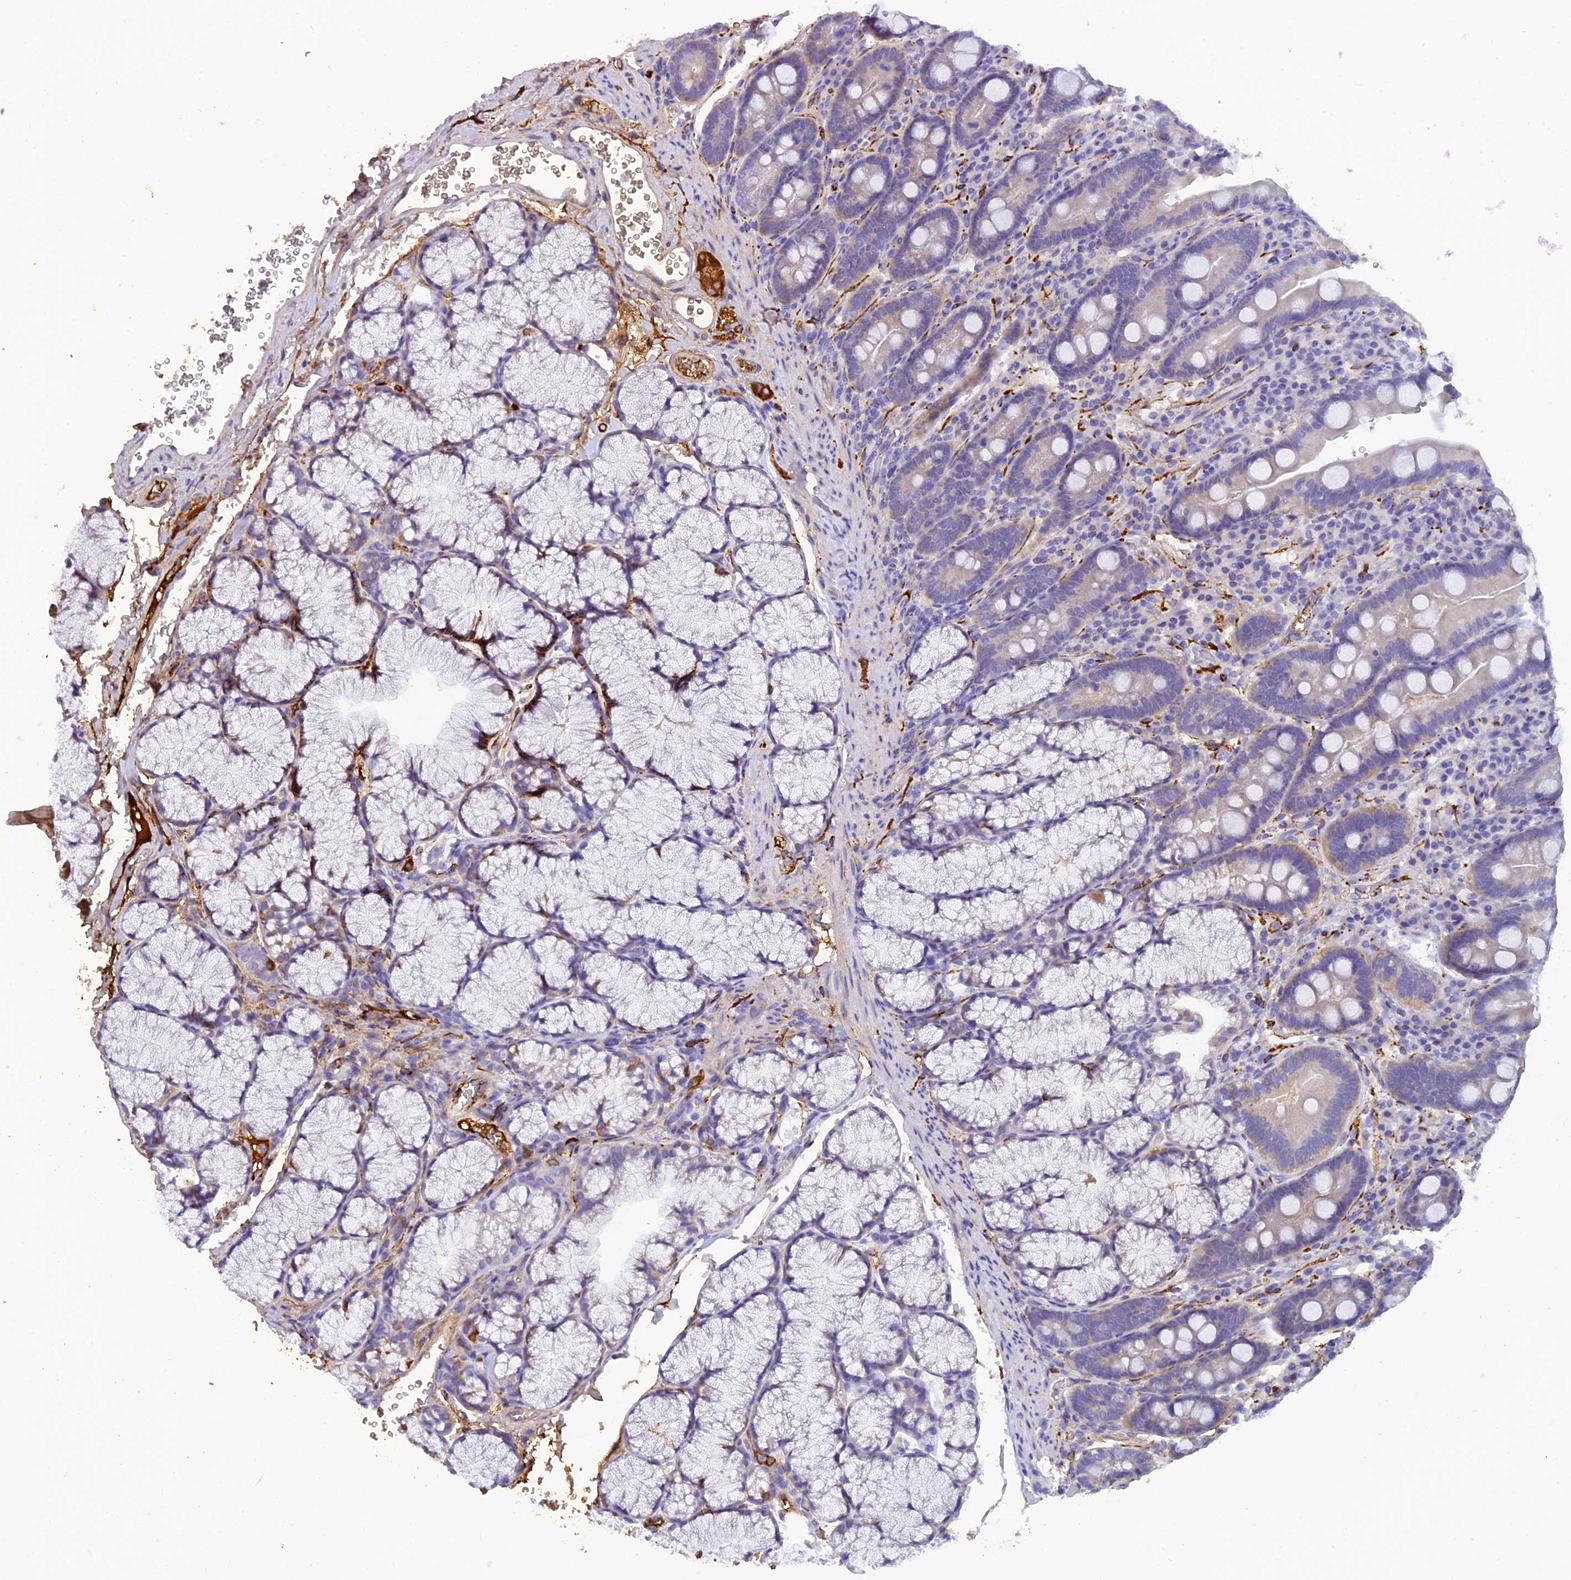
{"staining": {"intensity": "strong", "quantity": "<25%", "location": "cytoplasmic/membranous"}, "tissue": "duodenum", "cell_type": "Glandular cells", "image_type": "normal", "snomed": [{"axis": "morphology", "description": "Normal tissue, NOS"}, {"axis": "topography", "description": "Duodenum"}], "caption": "Immunohistochemistry (DAB) staining of benign duodenum displays strong cytoplasmic/membranous protein positivity in approximately <25% of glandular cells.", "gene": "PZP", "patient": {"sex": "male", "age": 35}}